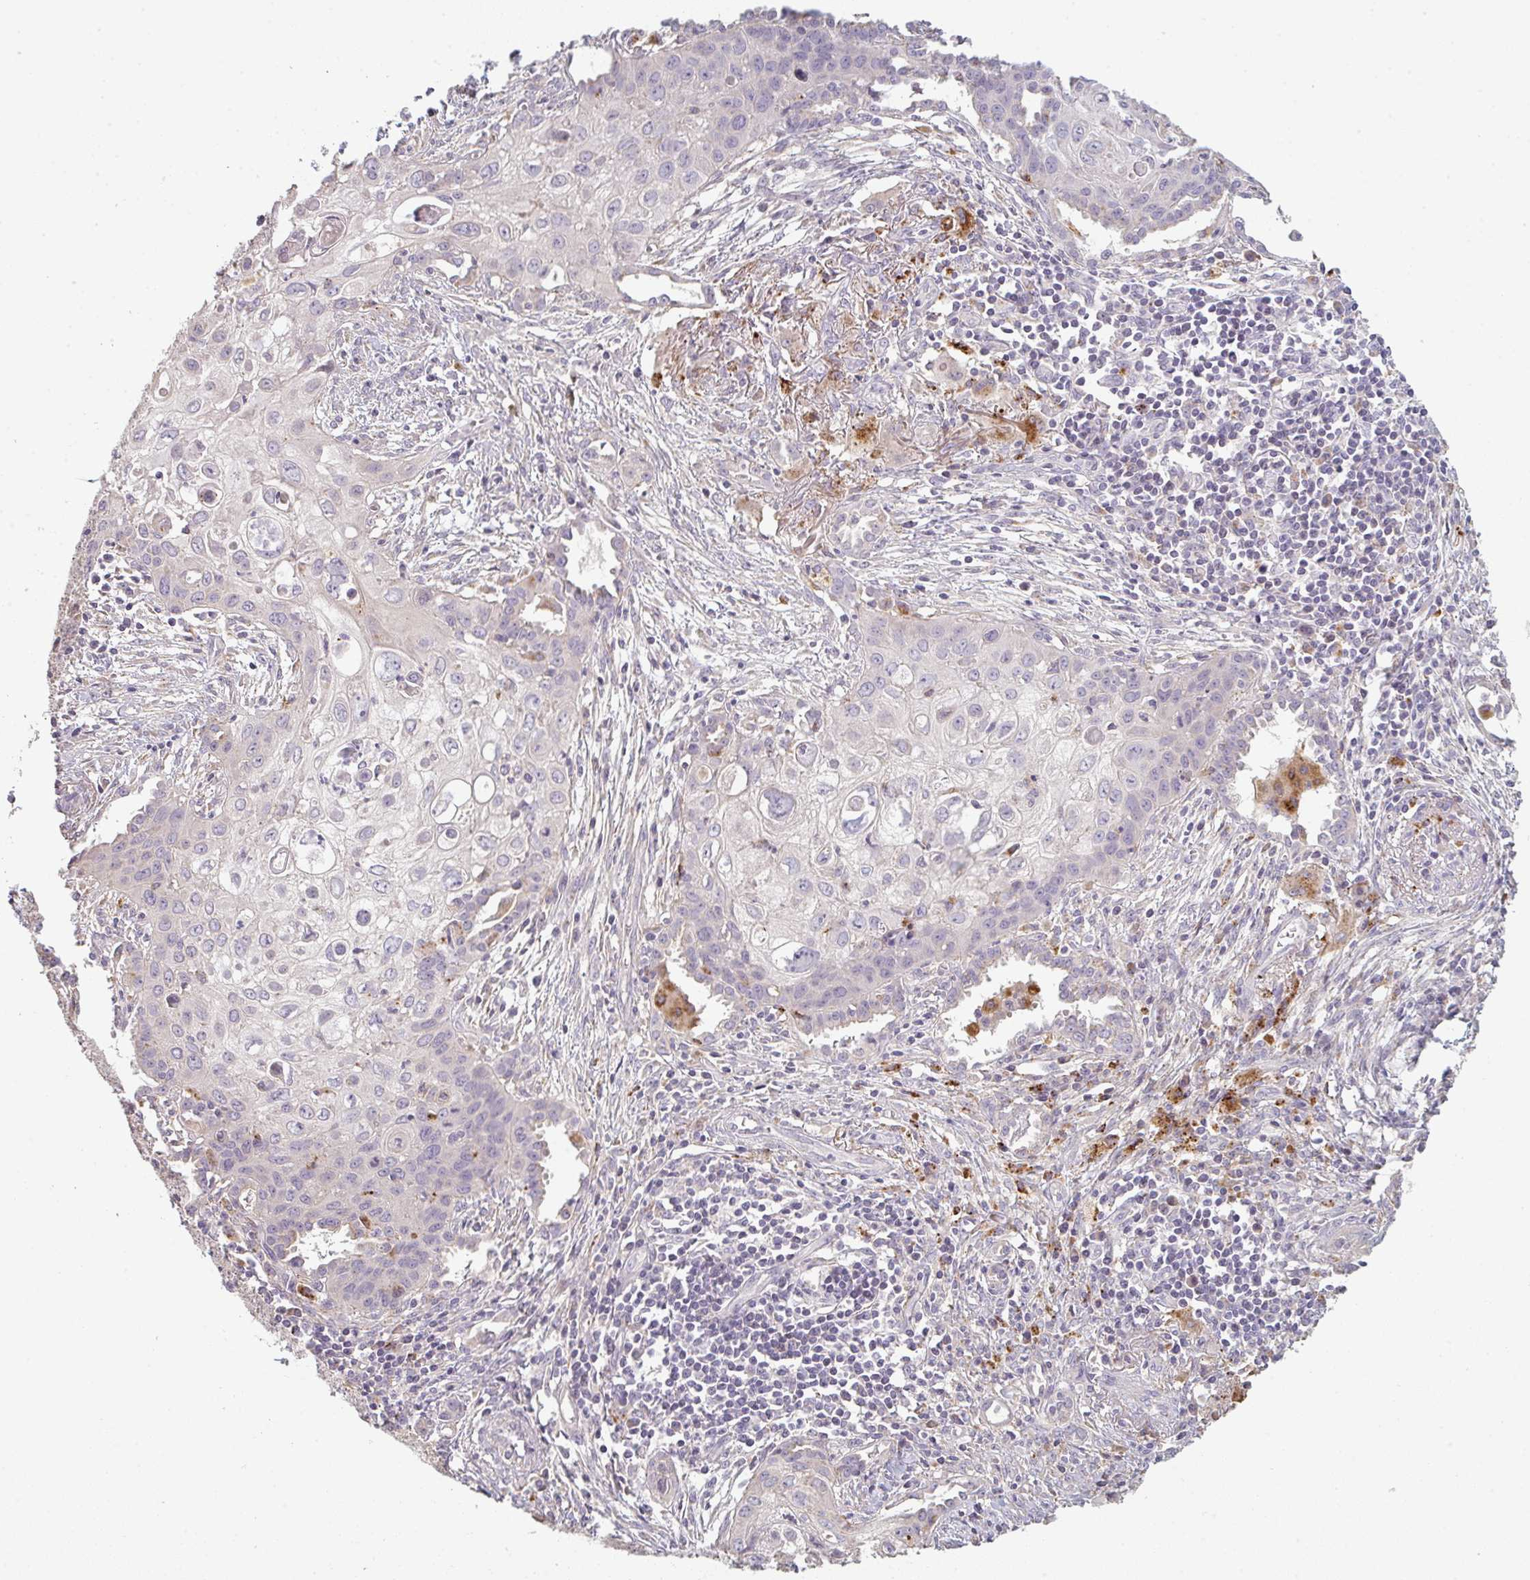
{"staining": {"intensity": "negative", "quantity": "none", "location": "none"}, "tissue": "lung cancer", "cell_type": "Tumor cells", "image_type": "cancer", "snomed": [{"axis": "morphology", "description": "Squamous cell carcinoma, NOS"}, {"axis": "topography", "description": "Lung"}], "caption": "A histopathology image of lung cancer (squamous cell carcinoma) stained for a protein shows no brown staining in tumor cells.", "gene": "TMEM237", "patient": {"sex": "male", "age": 71}}